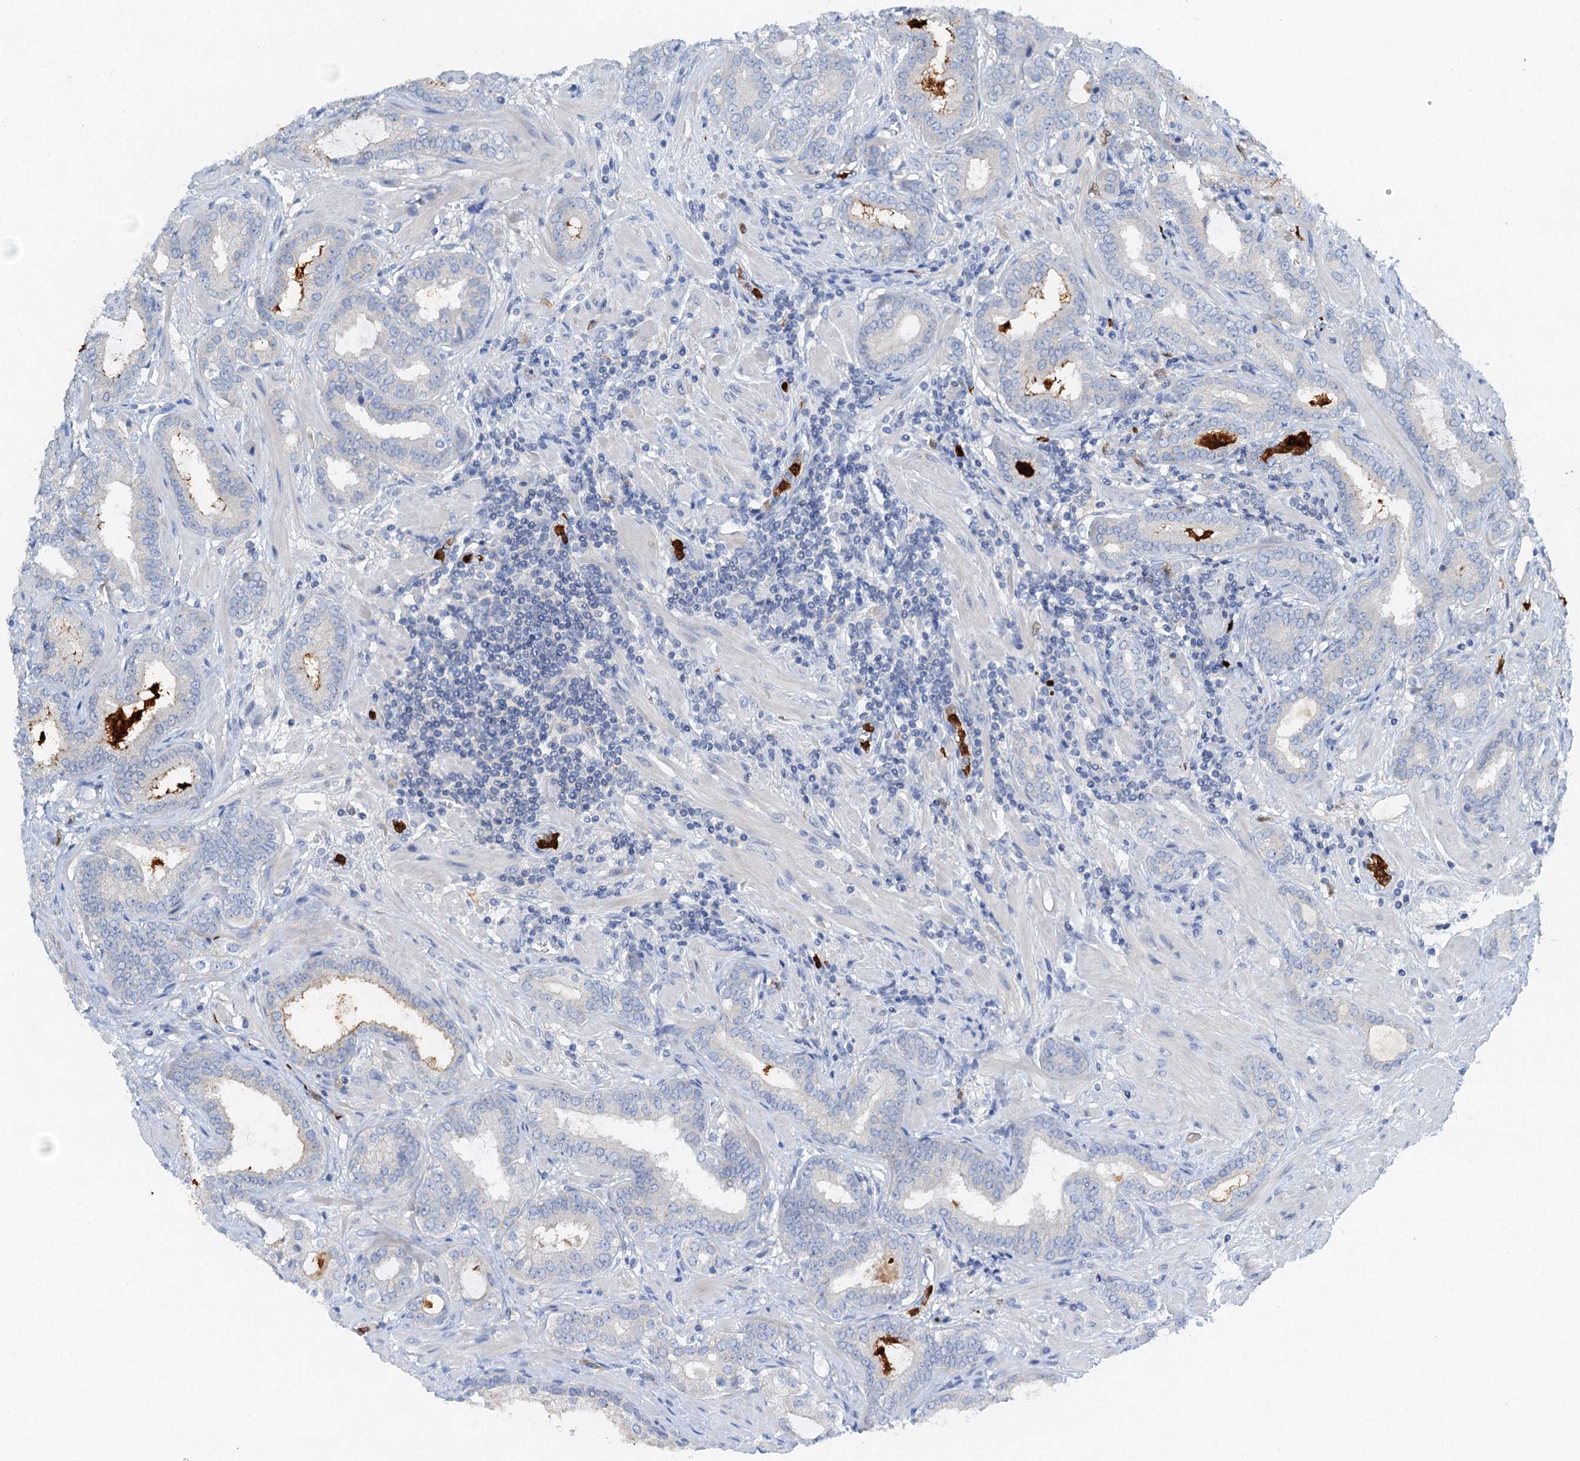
{"staining": {"intensity": "negative", "quantity": "none", "location": "none"}, "tissue": "prostate cancer", "cell_type": "Tumor cells", "image_type": "cancer", "snomed": [{"axis": "morphology", "description": "Adenocarcinoma, High grade"}, {"axis": "topography", "description": "Prostate"}], "caption": "IHC image of human adenocarcinoma (high-grade) (prostate) stained for a protein (brown), which shows no positivity in tumor cells. (DAB (3,3'-diaminobenzidine) IHC, high magnification).", "gene": "OTOA", "patient": {"sex": "male", "age": 64}}